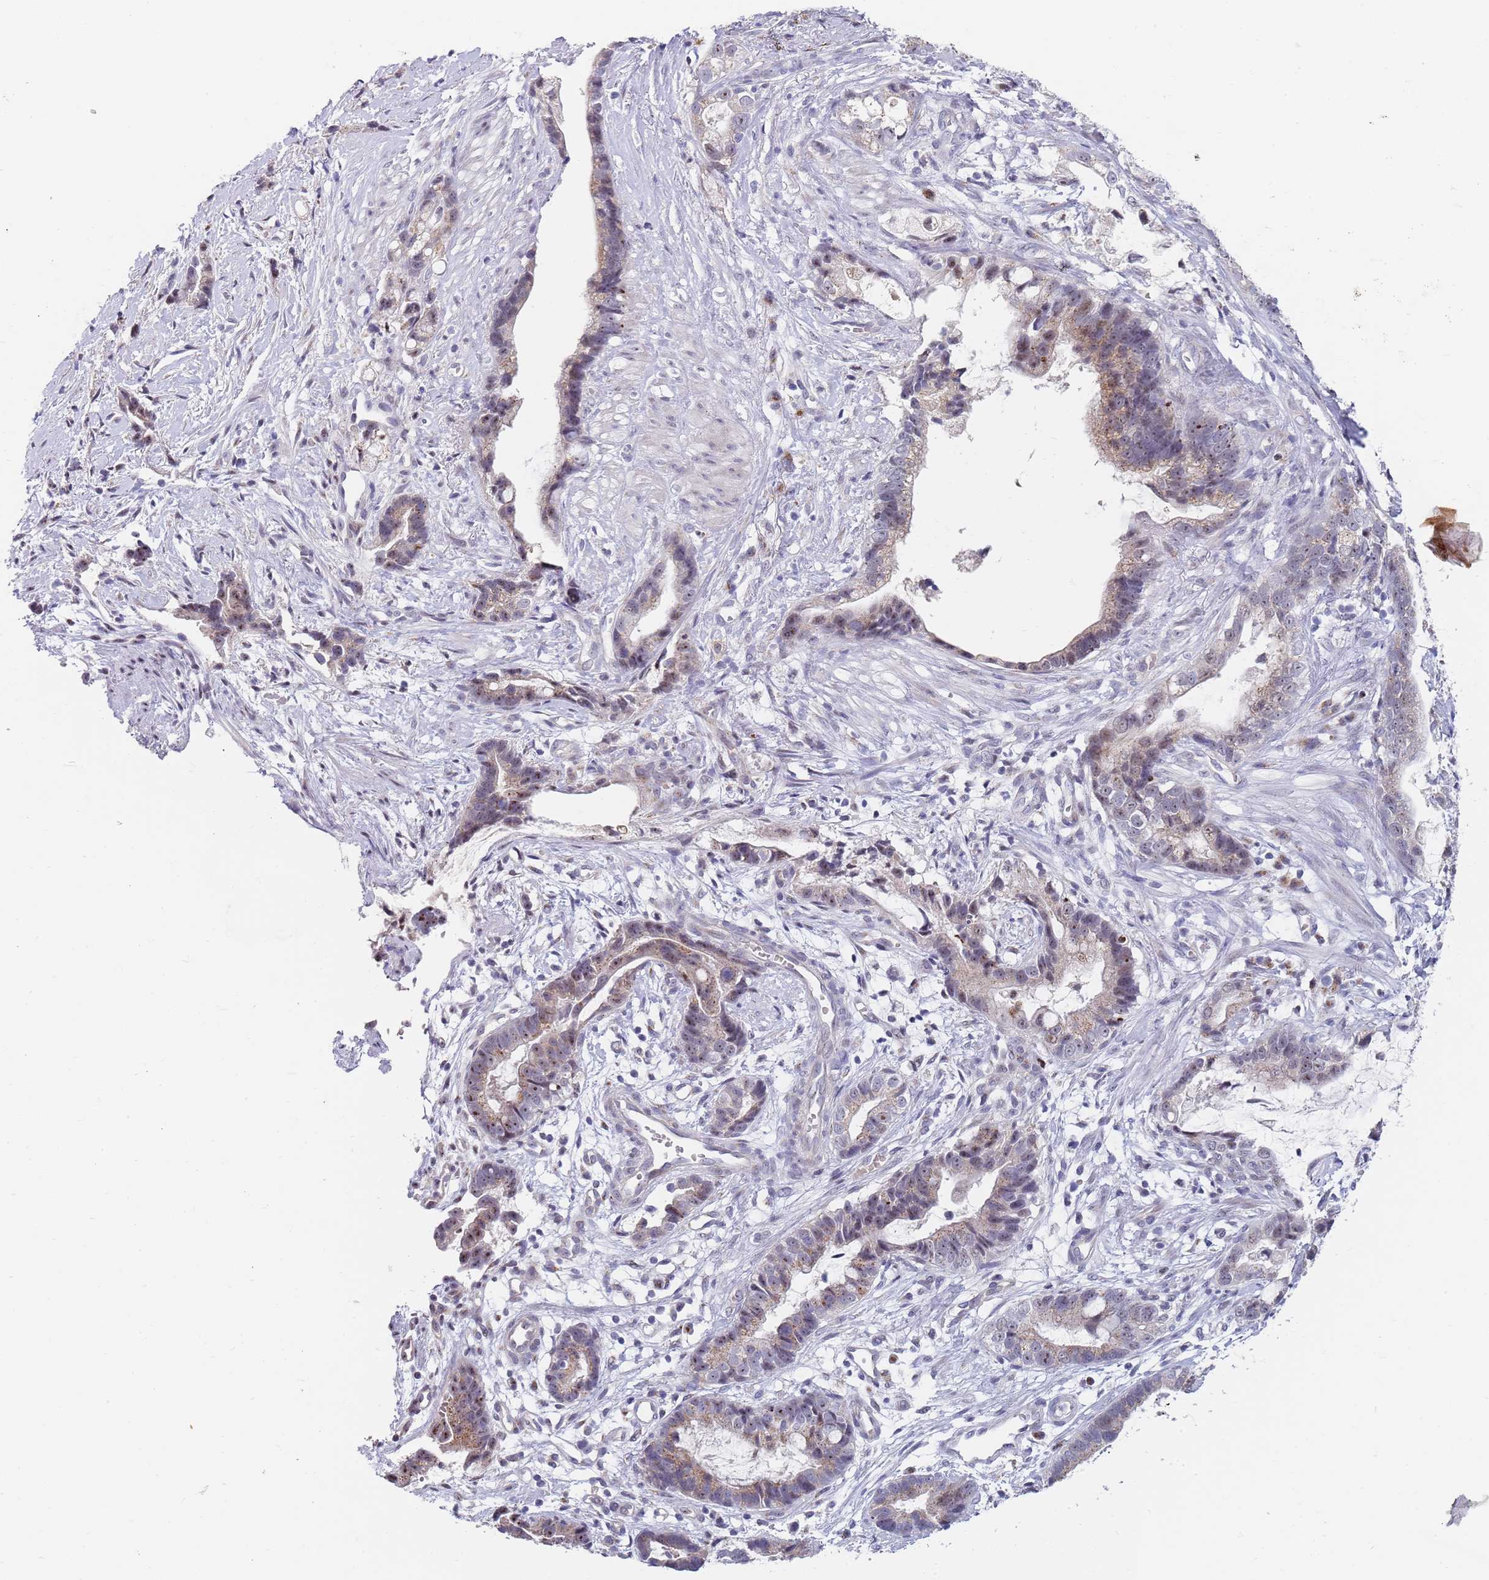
{"staining": {"intensity": "moderate", "quantity": "25%-75%", "location": "cytoplasmic/membranous,nuclear"}, "tissue": "stomach cancer", "cell_type": "Tumor cells", "image_type": "cancer", "snomed": [{"axis": "morphology", "description": "Adenocarcinoma, NOS"}, {"axis": "topography", "description": "Stomach"}], "caption": "High-power microscopy captured an IHC image of stomach adenocarcinoma, revealing moderate cytoplasmic/membranous and nuclear expression in about 25%-75% of tumor cells.", "gene": "PLCL2", "patient": {"sex": "male", "age": 55}}